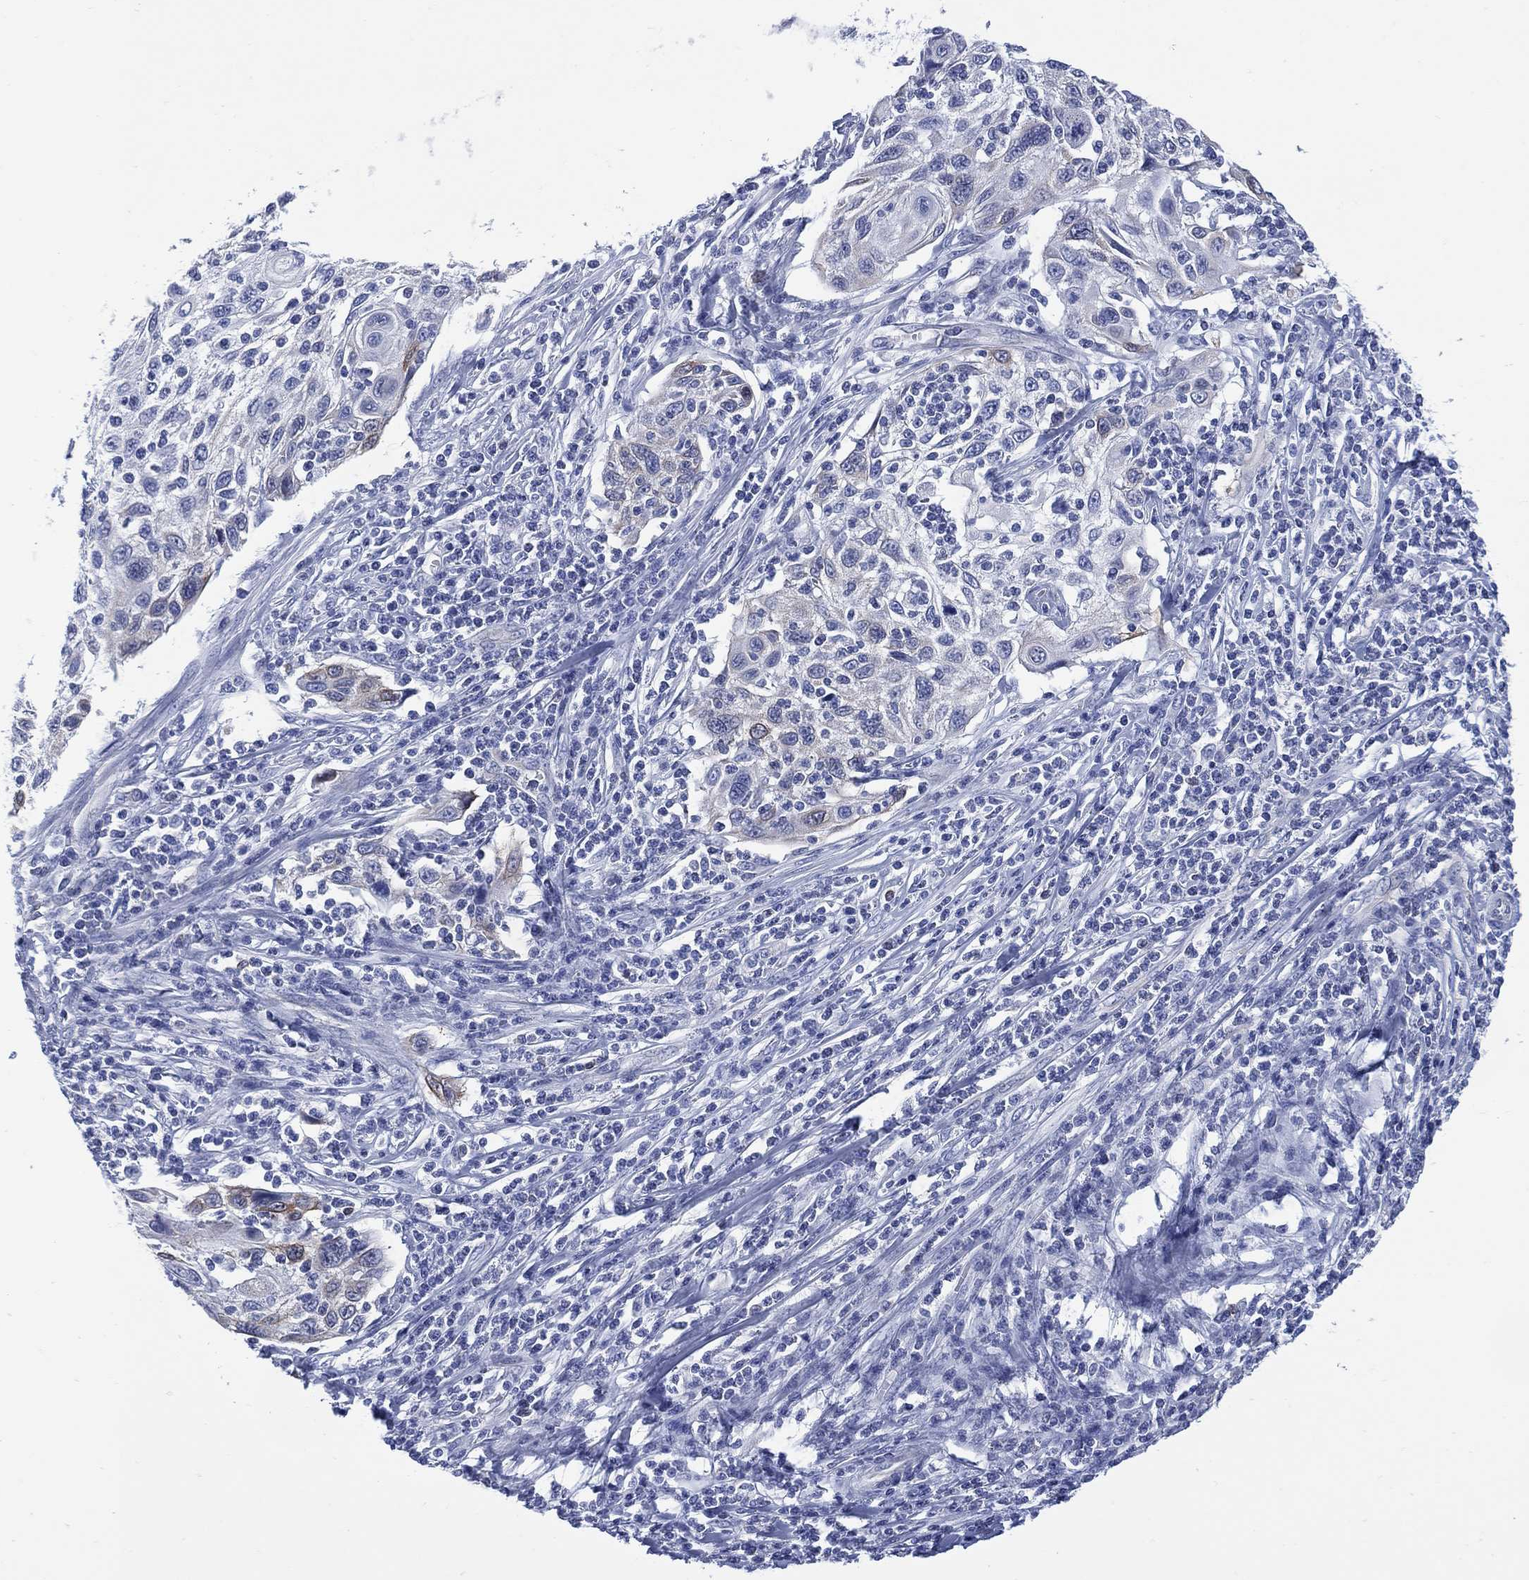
{"staining": {"intensity": "moderate", "quantity": "<25%", "location": "cytoplasmic/membranous"}, "tissue": "cervical cancer", "cell_type": "Tumor cells", "image_type": "cancer", "snomed": [{"axis": "morphology", "description": "Squamous cell carcinoma, NOS"}, {"axis": "topography", "description": "Cervix"}], "caption": "This histopathology image exhibits IHC staining of human squamous cell carcinoma (cervical), with low moderate cytoplasmic/membranous expression in approximately <25% of tumor cells.", "gene": "DDI1", "patient": {"sex": "female", "age": 70}}